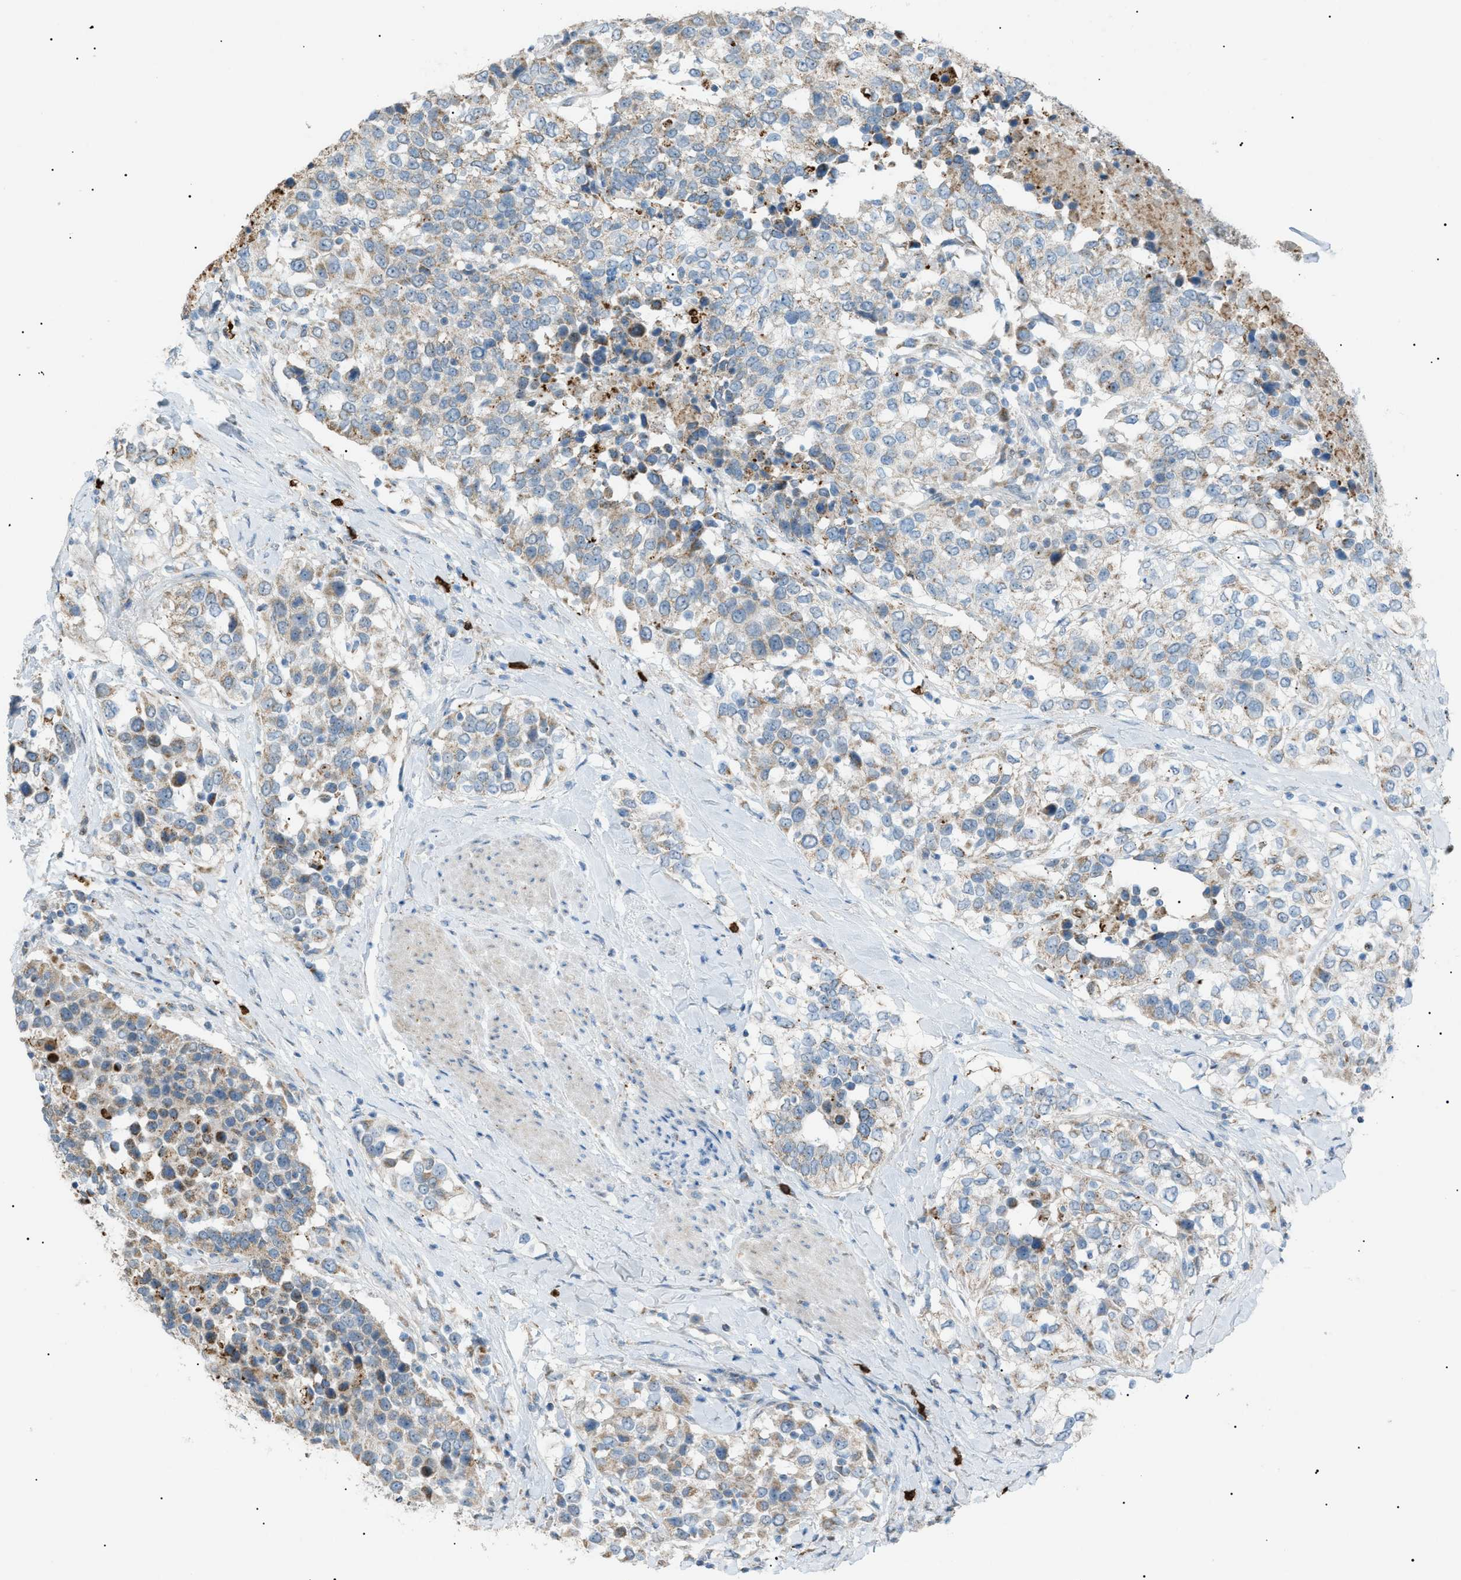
{"staining": {"intensity": "weak", "quantity": "<25%", "location": "cytoplasmic/membranous"}, "tissue": "urothelial cancer", "cell_type": "Tumor cells", "image_type": "cancer", "snomed": [{"axis": "morphology", "description": "Urothelial carcinoma, High grade"}, {"axis": "topography", "description": "Urinary bladder"}], "caption": "The micrograph shows no staining of tumor cells in urothelial carcinoma (high-grade). The staining is performed using DAB (3,3'-diaminobenzidine) brown chromogen with nuclei counter-stained in using hematoxylin.", "gene": "ZNF516", "patient": {"sex": "female", "age": 80}}